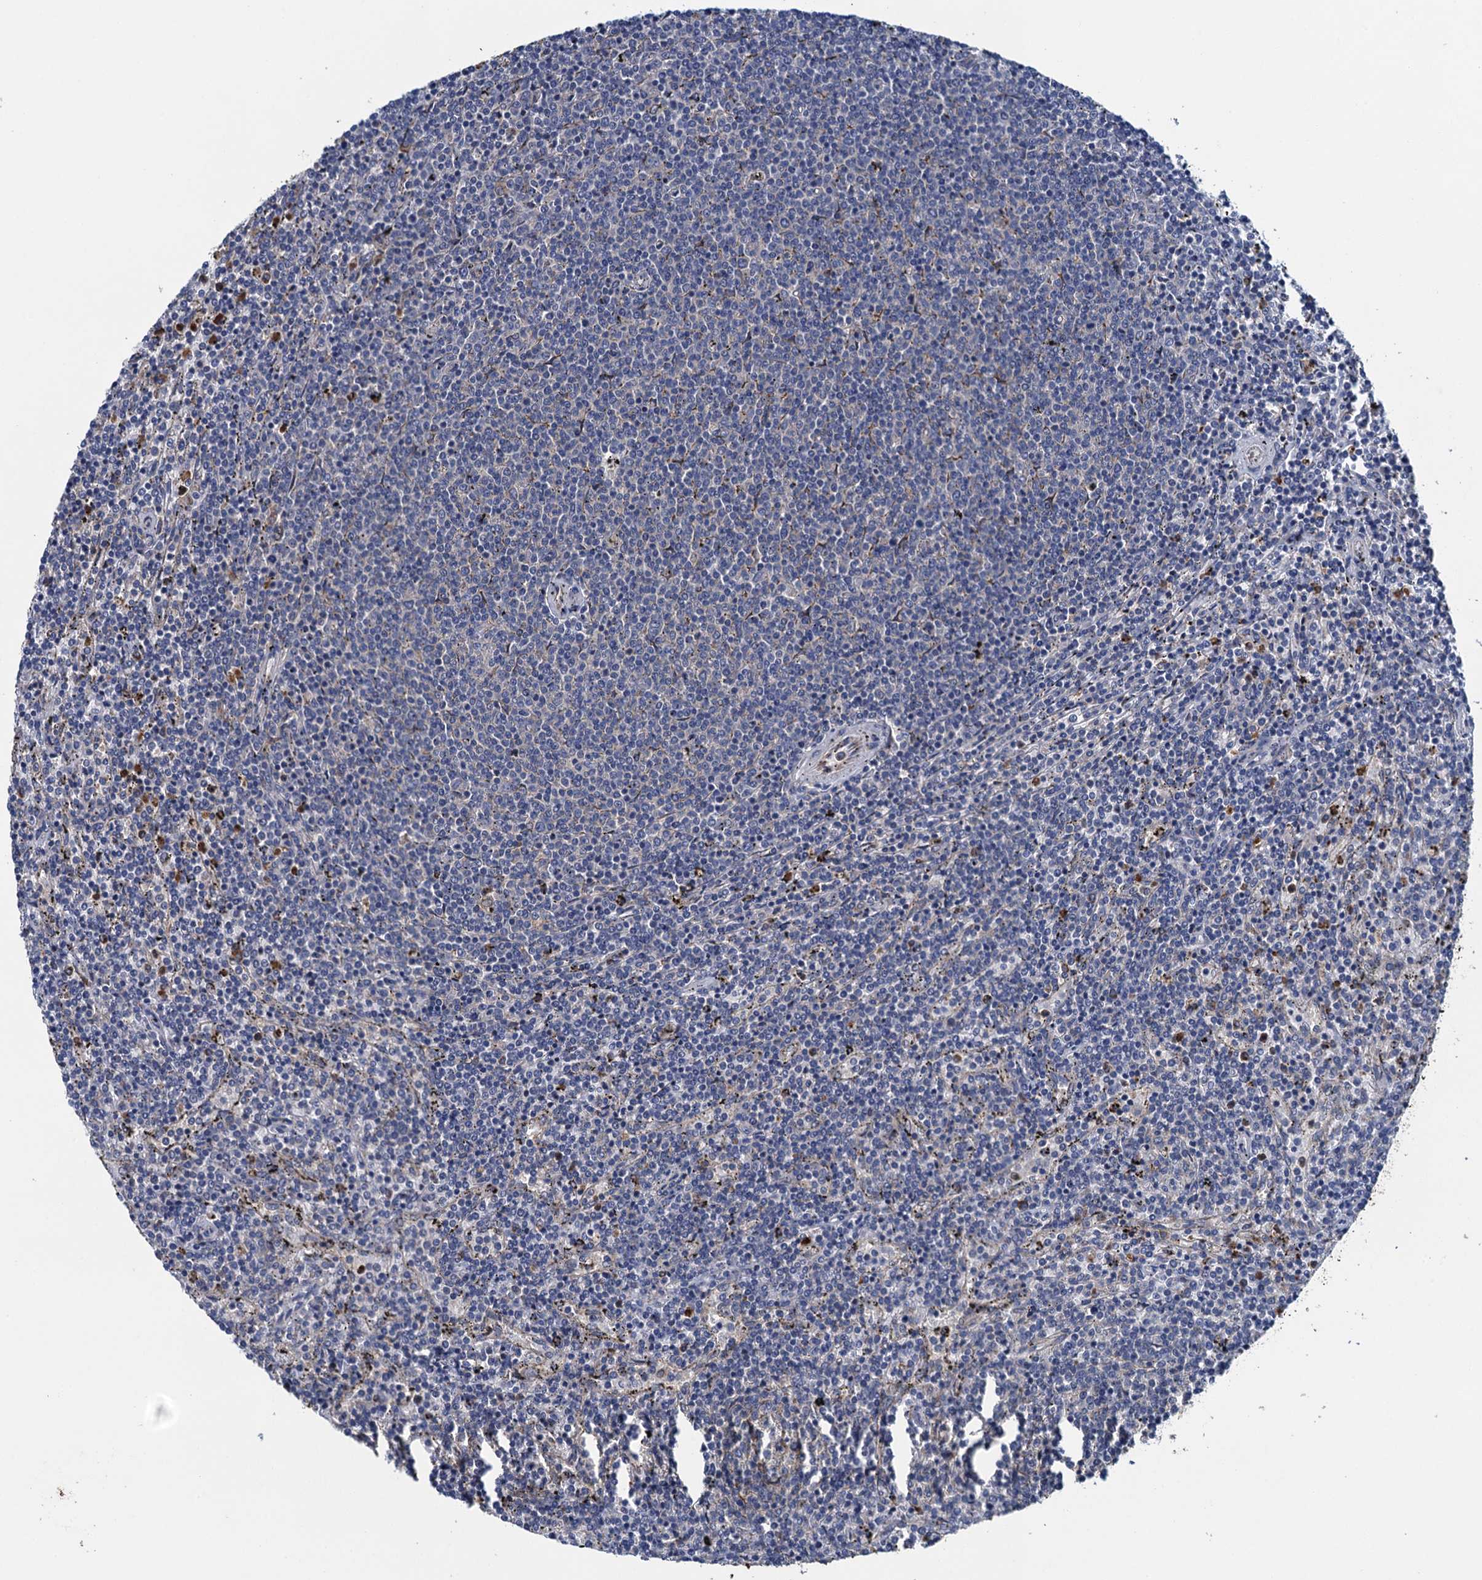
{"staining": {"intensity": "negative", "quantity": "none", "location": "none"}, "tissue": "lymphoma", "cell_type": "Tumor cells", "image_type": "cancer", "snomed": [{"axis": "morphology", "description": "Malignant lymphoma, non-Hodgkin's type, Low grade"}, {"axis": "topography", "description": "Spleen"}], "caption": "Tumor cells show no significant expression in malignant lymphoma, non-Hodgkin's type (low-grade).", "gene": "ADCY9", "patient": {"sex": "female", "age": 50}}